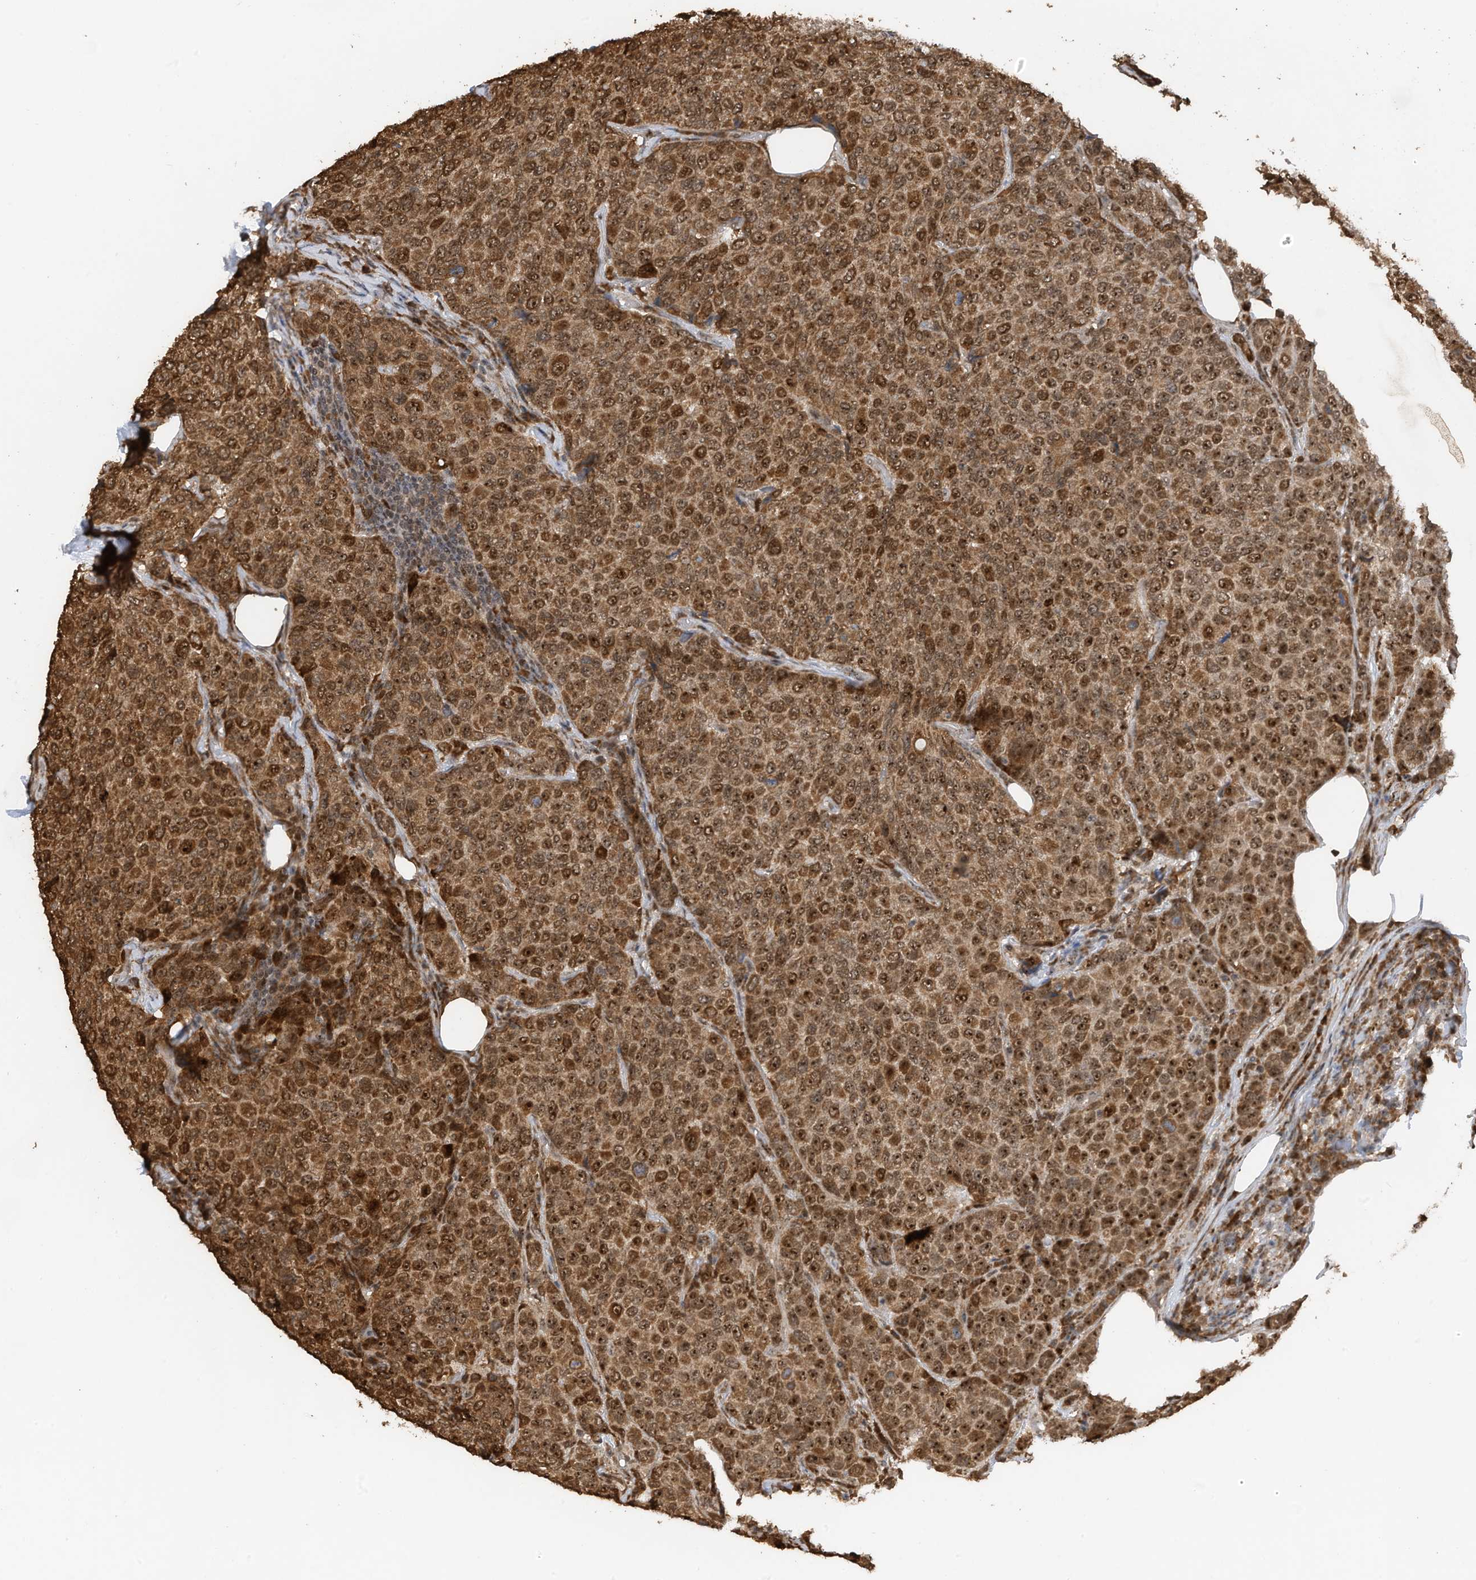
{"staining": {"intensity": "moderate", "quantity": ">75%", "location": "cytoplasmic/membranous,nuclear"}, "tissue": "breast cancer", "cell_type": "Tumor cells", "image_type": "cancer", "snomed": [{"axis": "morphology", "description": "Duct carcinoma"}, {"axis": "topography", "description": "Breast"}], "caption": "An image of human intraductal carcinoma (breast) stained for a protein reveals moderate cytoplasmic/membranous and nuclear brown staining in tumor cells.", "gene": "ERLEC1", "patient": {"sex": "female", "age": 55}}